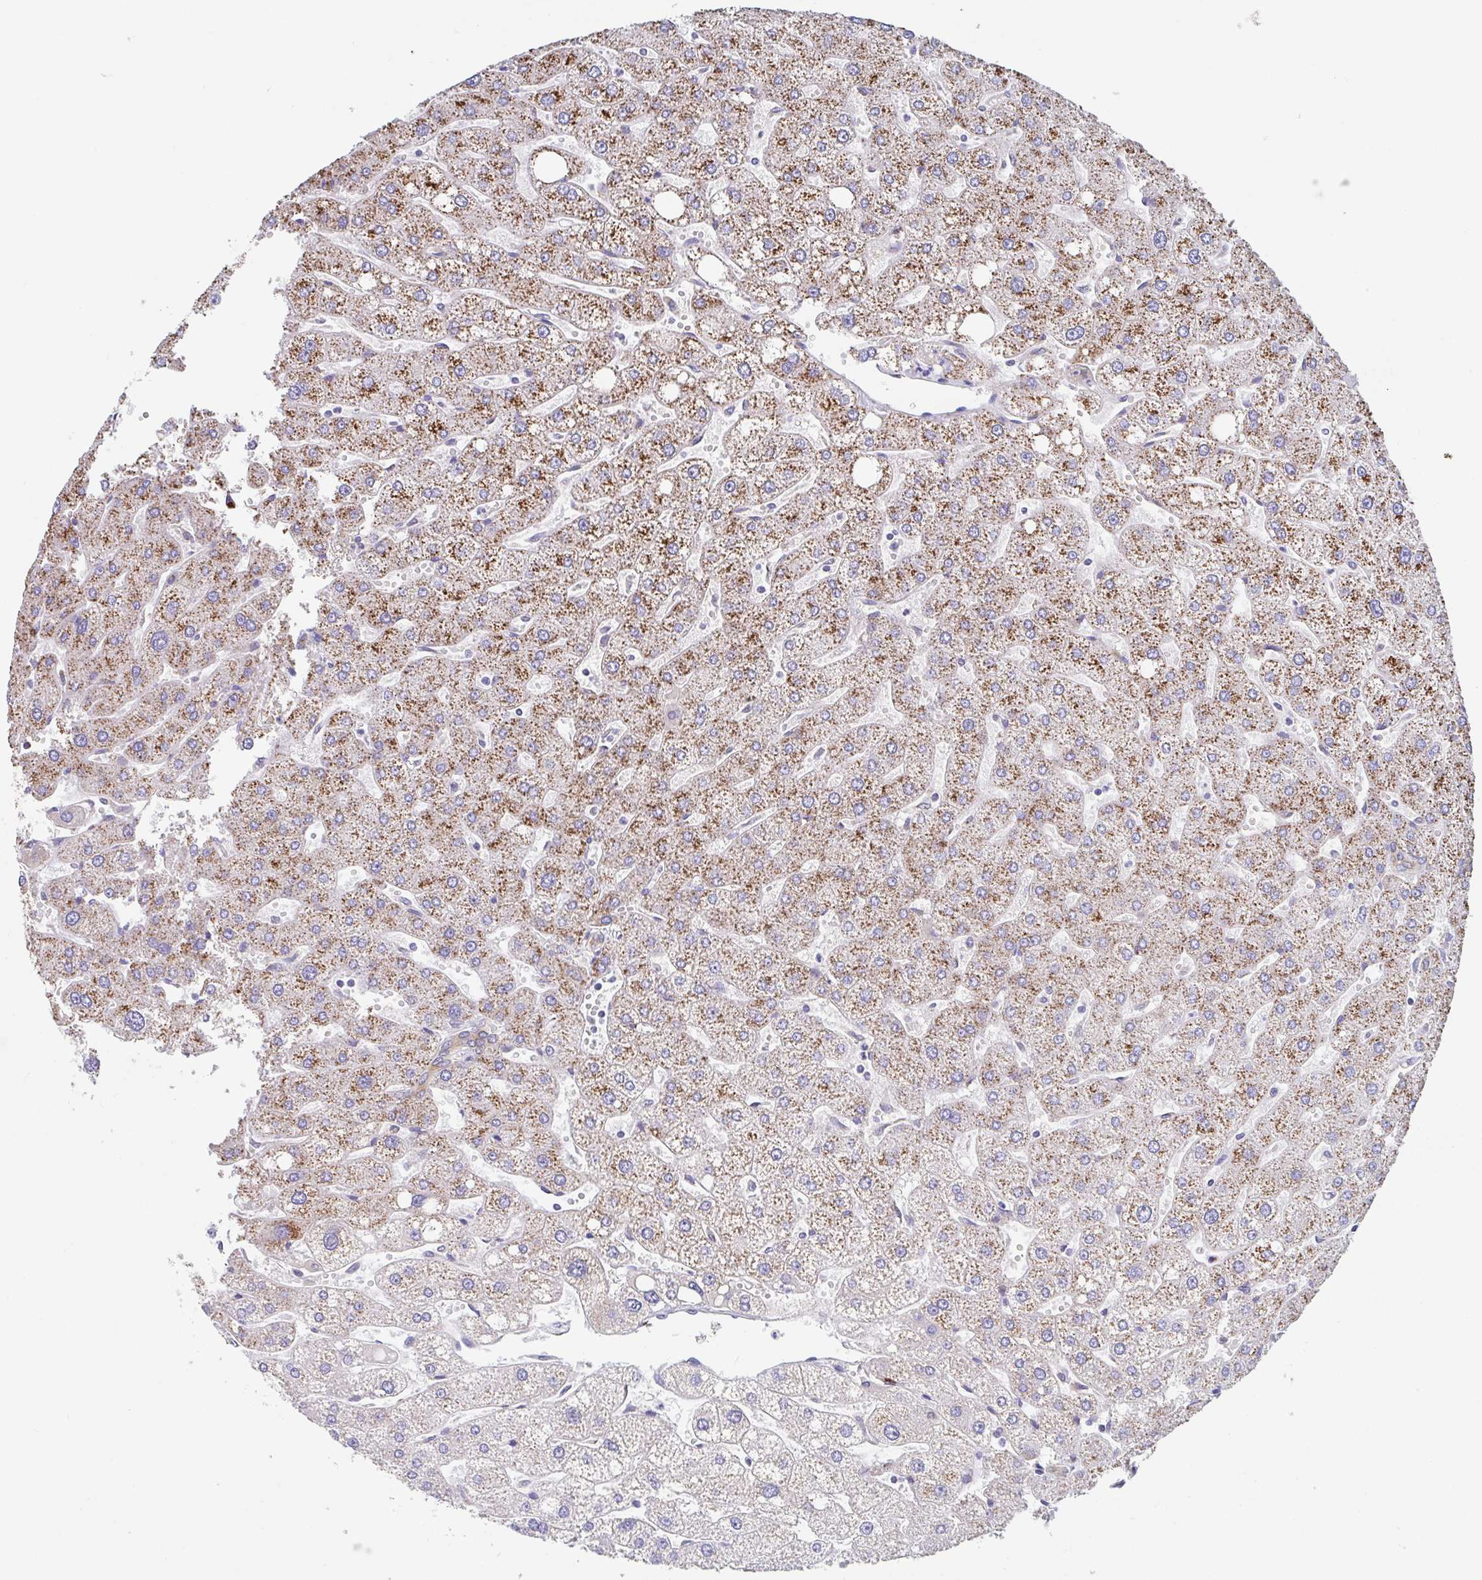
{"staining": {"intensity": "weak", "quantity": ">75%", "location": "cytoplasmic/membranous"}, "tissue": "liver", "cell_type": "Cholangiocytes", "image_type": "normal", "snomed": [{"axis": "morphology", "description": "Normal tissue, NOS"}, {"axis": "topography", "description": "Liver"}], "caption": "Unremarkable liver reveals weak cytoplasmic/membranous staining in approximately >75% of cholangiocytes.", "gene": "PROSER3", "patient": {"sex": "male", "age": 67}}